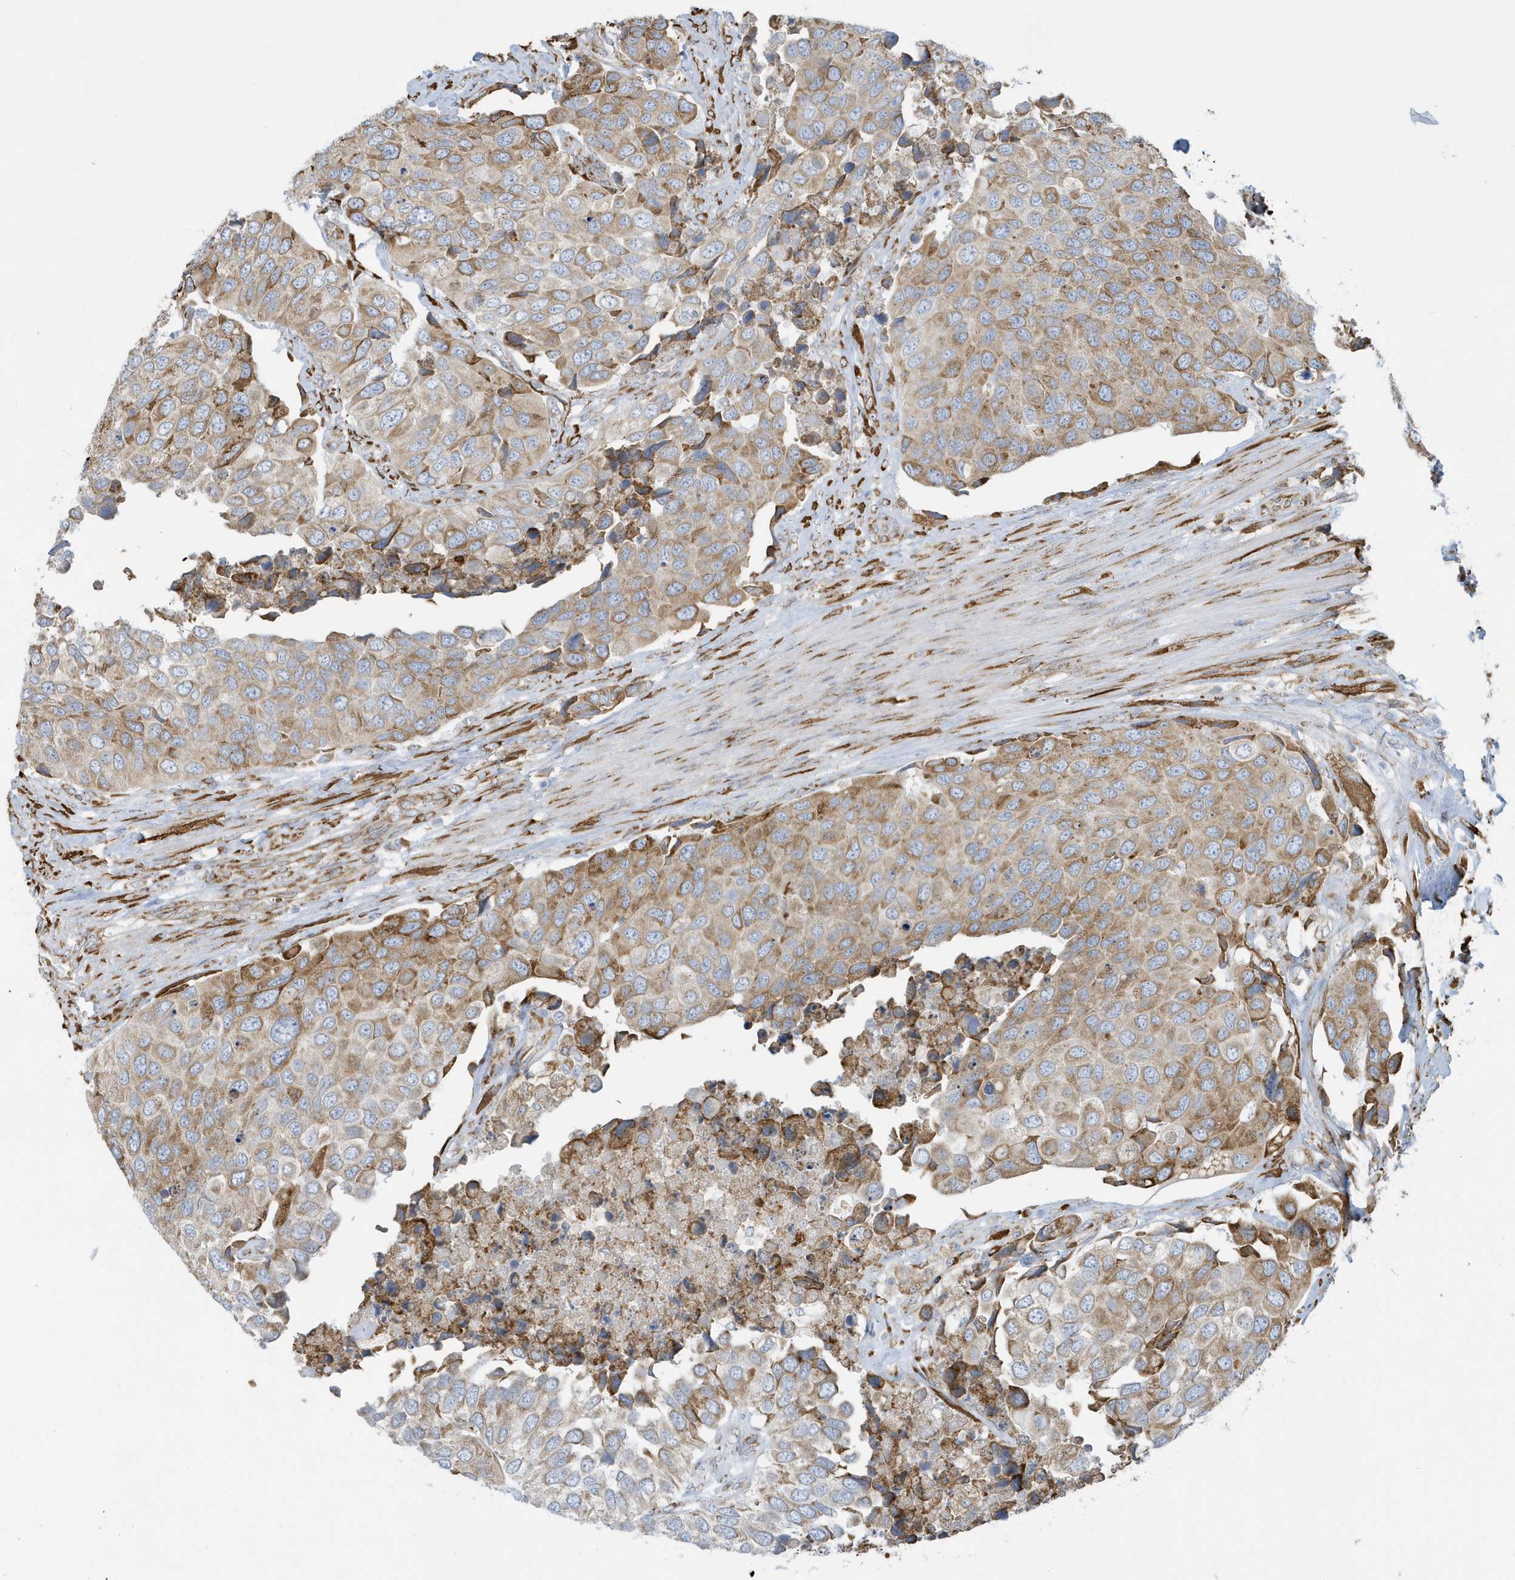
{"staining": {"intensity": "moderate", "quantity": "25%-75%", "location": "cytoplasmic/membranous"}, "tissue": "urothelial cancer", "cell_type": "Tumor cells", "image_type": "cancer", "snomed": [{"axis": "morphology", "description": "Urothelial carcinoma, High grade"}, {"axis": "topography", "description": "Urinary bladder"}], "caption": "Urothelial cancer was stained to show a protein in brown. There is medium levels of moderate cytoplasmic/membranous staining in approximately 25%-75% of tumor cells.", "gene": "DCAF1", "patient": {"sex": "male", "age": 74}}